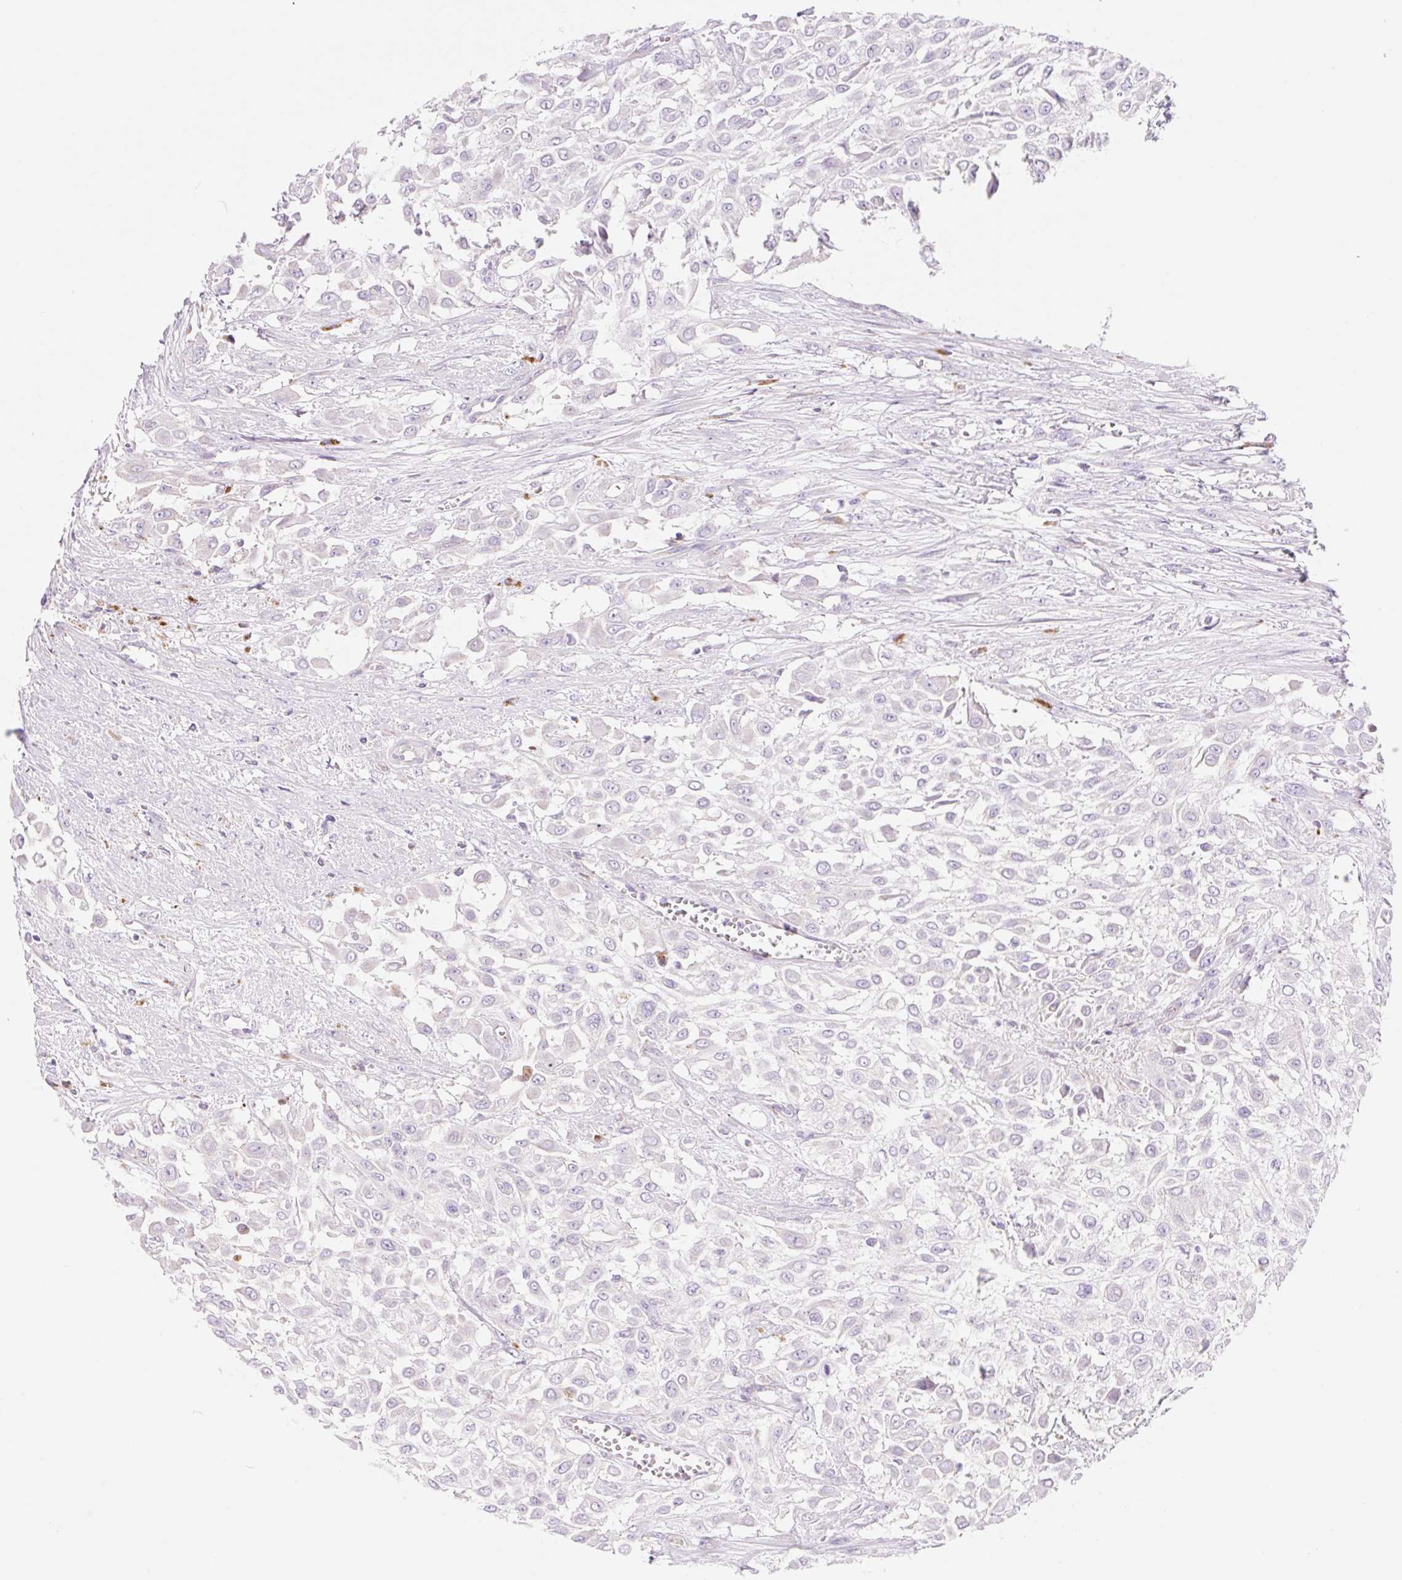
{"staining": {"intensity": "negative", "quantity": "none", "location": "none"}, "tissue": "urothelial cancer", "cell_type": "Tumor cells", "image_type": "cancer", "snomed": [{"axis": "morphology", "description": "Urothelial carcinoma, High grade"}, {"axis": "topography", "description": "Urinary bladder"}], "caption": "The photomicrograph demonstrates no significant staining in tumor cells of high-grade urothelial carcinoma.", "gene": "CLEC3A", "patient": {"sex": "male", "age": 57}}